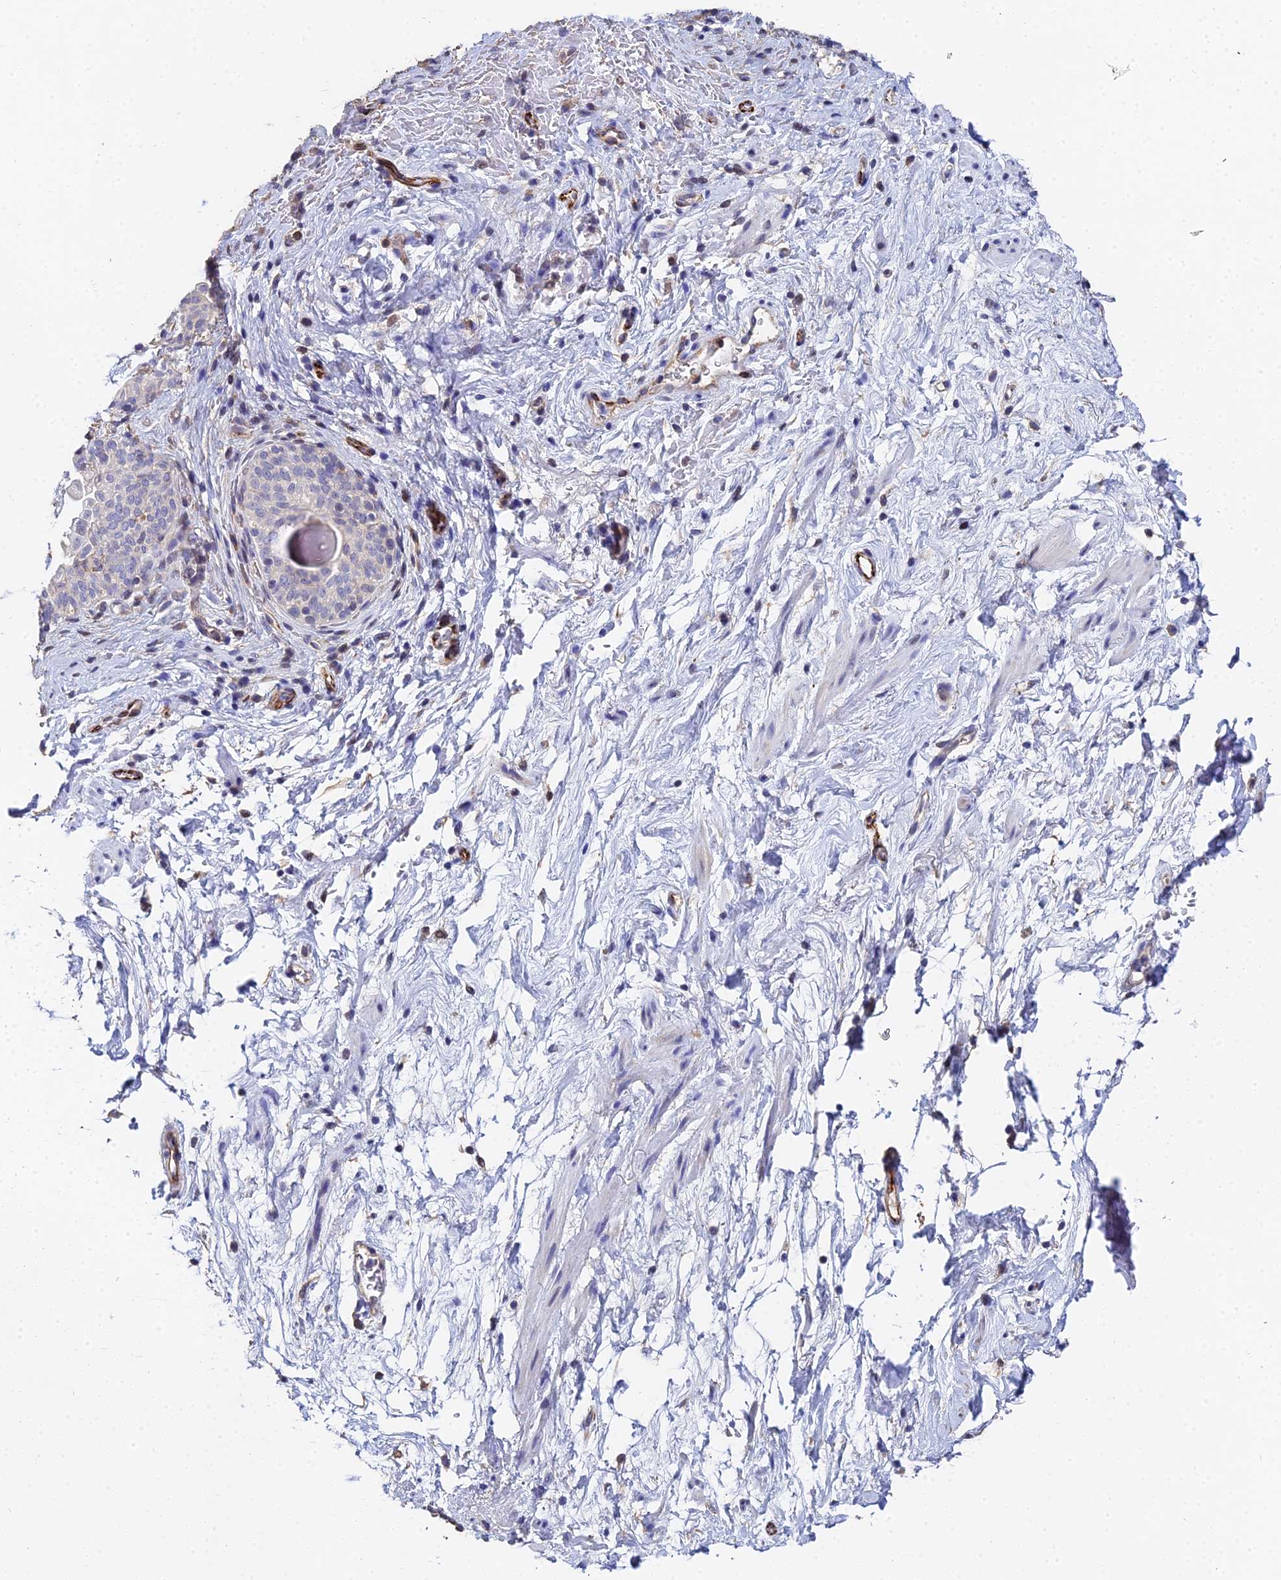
{"staining": {"intensity": "negative", "quantity": "none", "location": "none"}, "tissue": "smooth muscle", "cell_type": "Smooth muscle cells", "image_type": "normal", "snomed": [{"axis": "morphology", "description": "Normal tissue, NOS"}, {"axis": "topography", "description": "Smooth muscle"}, {"axis": "topography", "description": "Peripheral nerve tissue"}], "caption": "Immunohistochemical staining of normal smooth muscle displays no significant expression in smooth muscle cells.", "gene": "ENSG00000268674", "patient": {"sex": "male", "age": 69}}